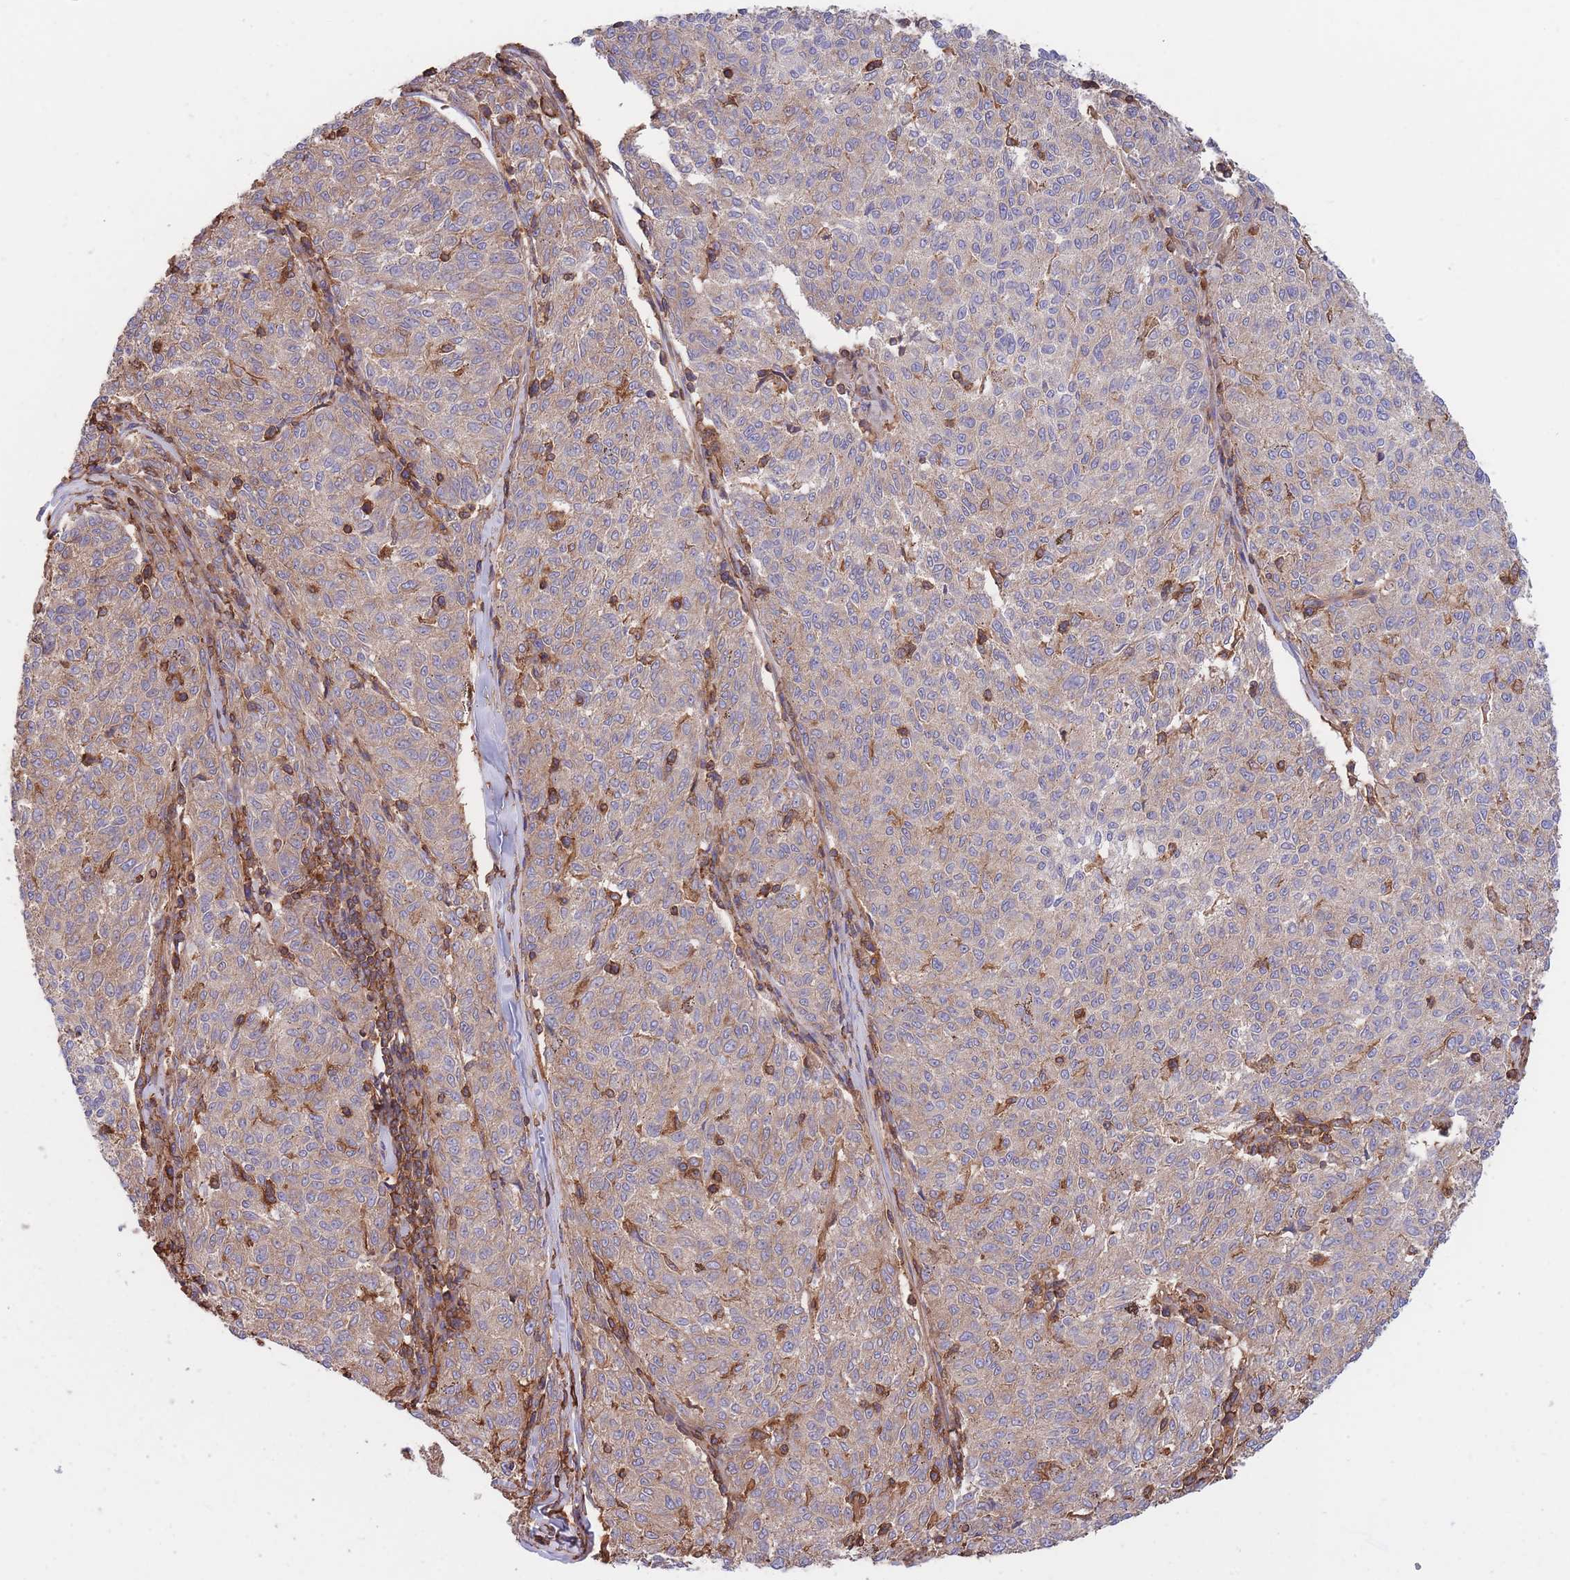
{"staining": {"intensity": "moderate", "quantity": "25%-75%", "location": "cytoplasmic/membranous"}, "tissue": "melanoma", "cell_type": "Tumor cells", "image_type": "cancer", "snomed": [{"axis": "morphology", "description": "Malignant melanoma, NOS"}, {"axis": "topography", "description": "Skin"}], "caption": "DAB (3,3'-diaminobenzidine) immunohistochemical staining of human malignant melanoma demonstrates moderate cytoplasmic/membranous protein staining in about 25%-75% of tumor cells.", "gene": "LRRN4CL", "patient": {"sex": "female", "age": 72}}